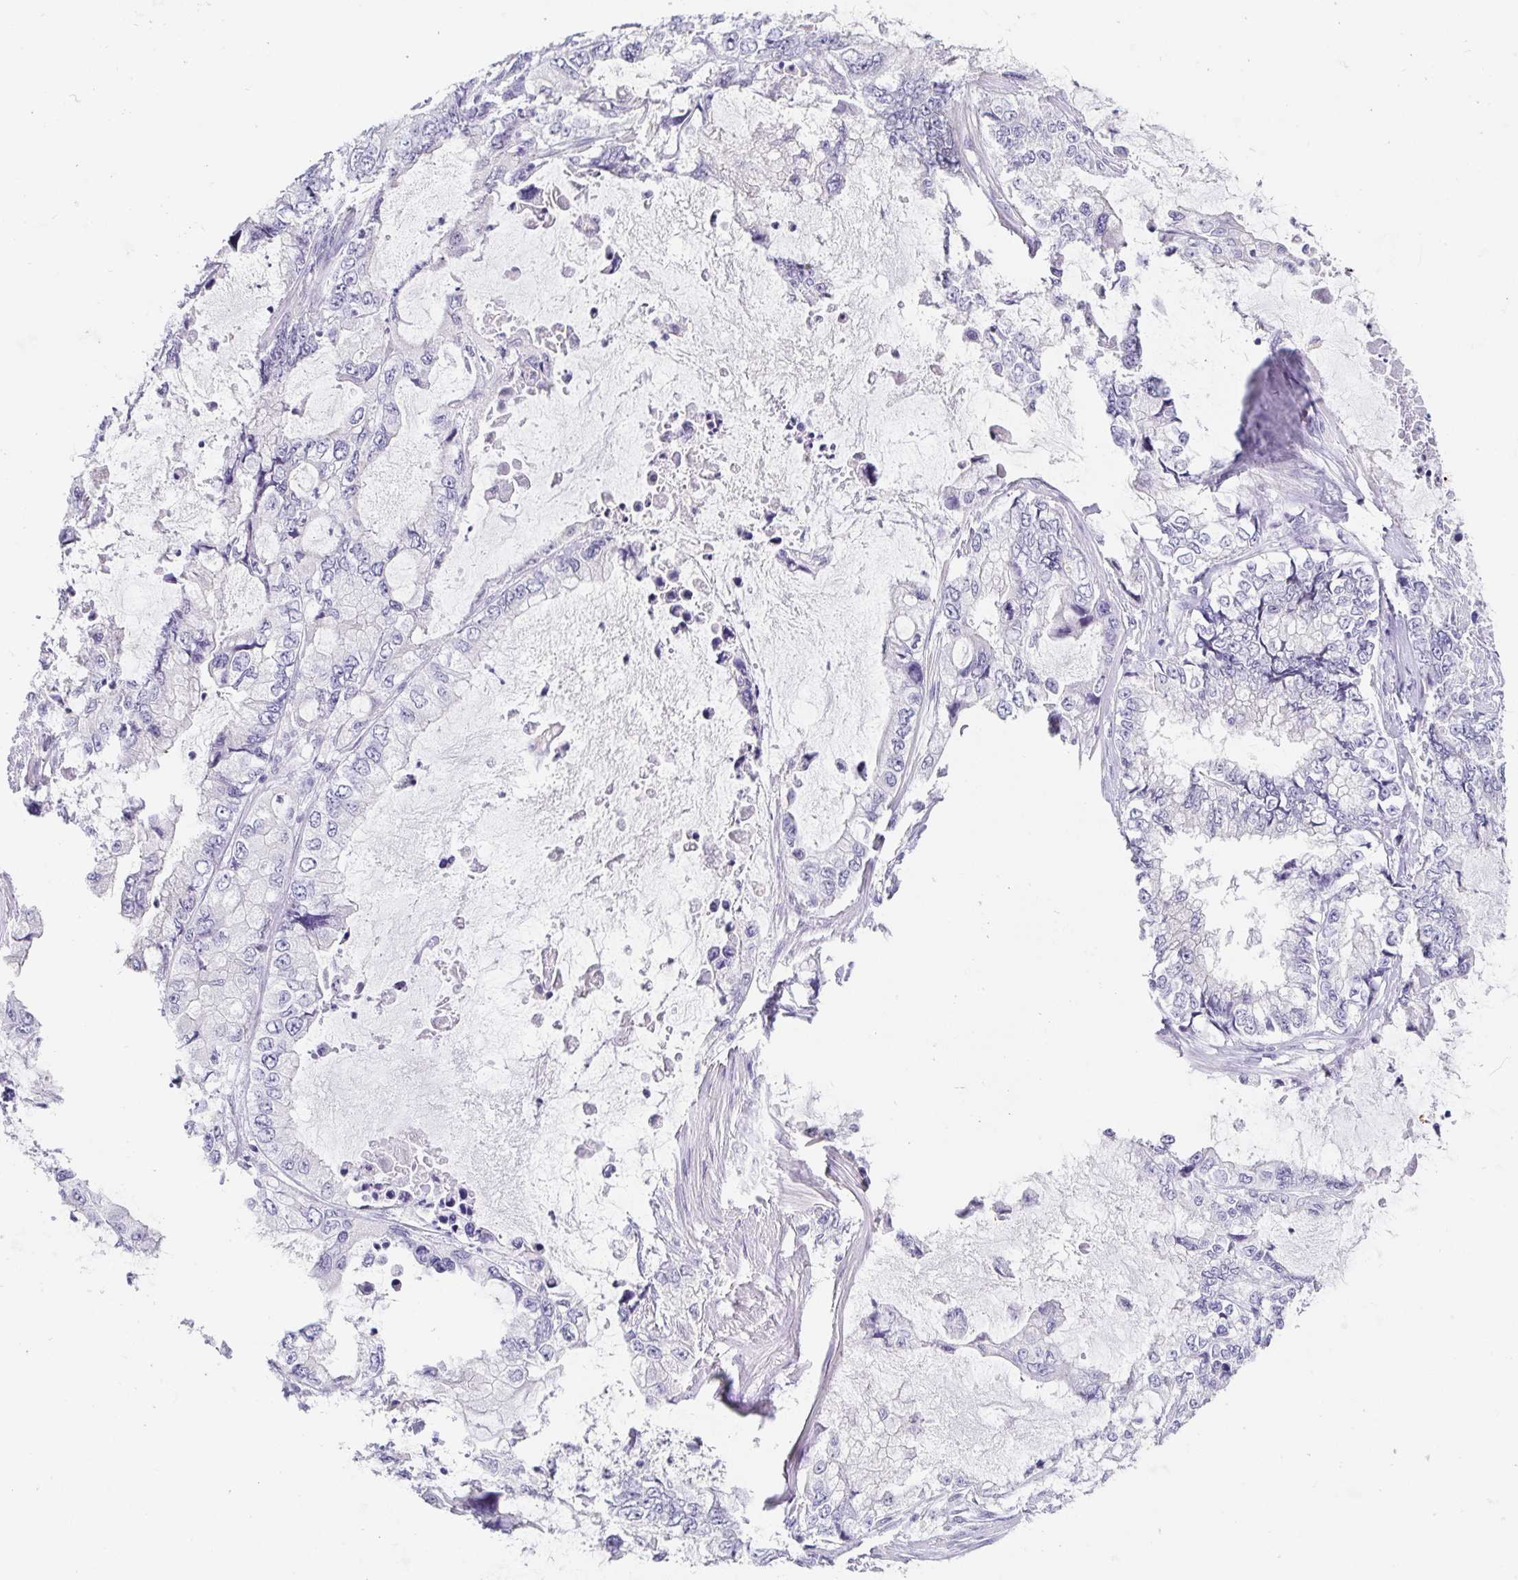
{"staining": {"intensity": "negative", "quantity": "none", "location": "none"}, "tissue": "stomach cancer", "cell_type": "Tumor cells", "image_type": "cancer", "snomed": [{"axis": "morphology", "description": "Adenocarcinoma, NOS"}, {"axis": "topography", "description": "Pancreas"}, {"axis": "topography", "description": "Stomach, upper"}, {"axis": "topography", "description": "Stomach"}], "caption": "The image demonstrates no significant expression in tumor cells of stomach adenocarcinoma.", "gene": "PDX1", "patient": {"sex": "male", "age": 77}}